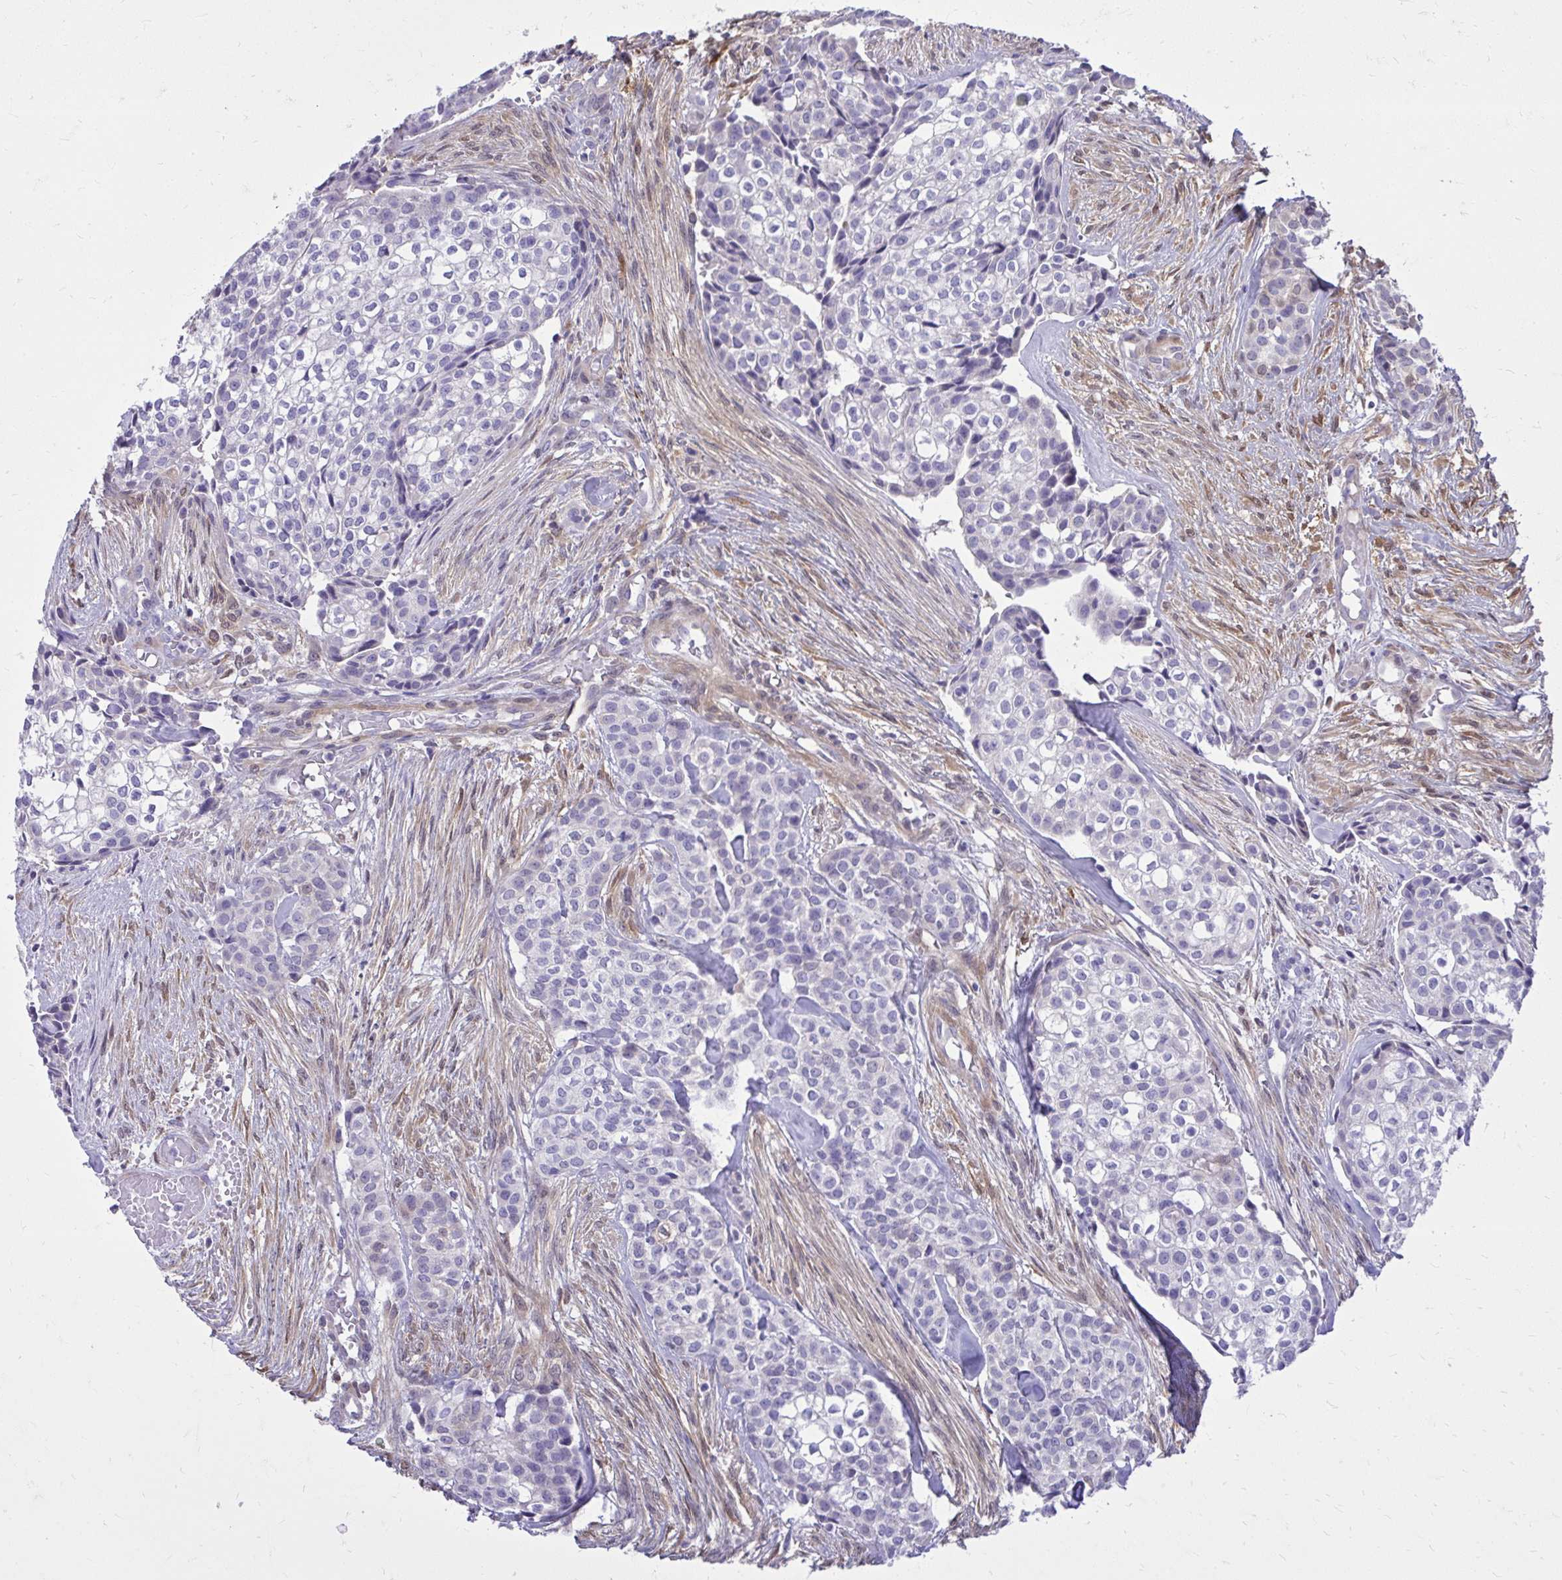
{"staining": {"intensity": "negative", "quantity": "none", "location": "none"}, "tissue": "head and neck cancer", "cell_type": "Tumor cells", "image_type": "cancer", "snomed": [{"axis": "morphology", "description": "Adenocarcinoma, NOS"}, {"axis": "topography", "description": "Head-Neck"}], "caption": "This is an immunohistochemistry histopathology image of human head and neck adenocarcinoma. There is no staining in tumor cells.", "gene": "NNMT", "patient": {"sex": "male", "age": 81}}